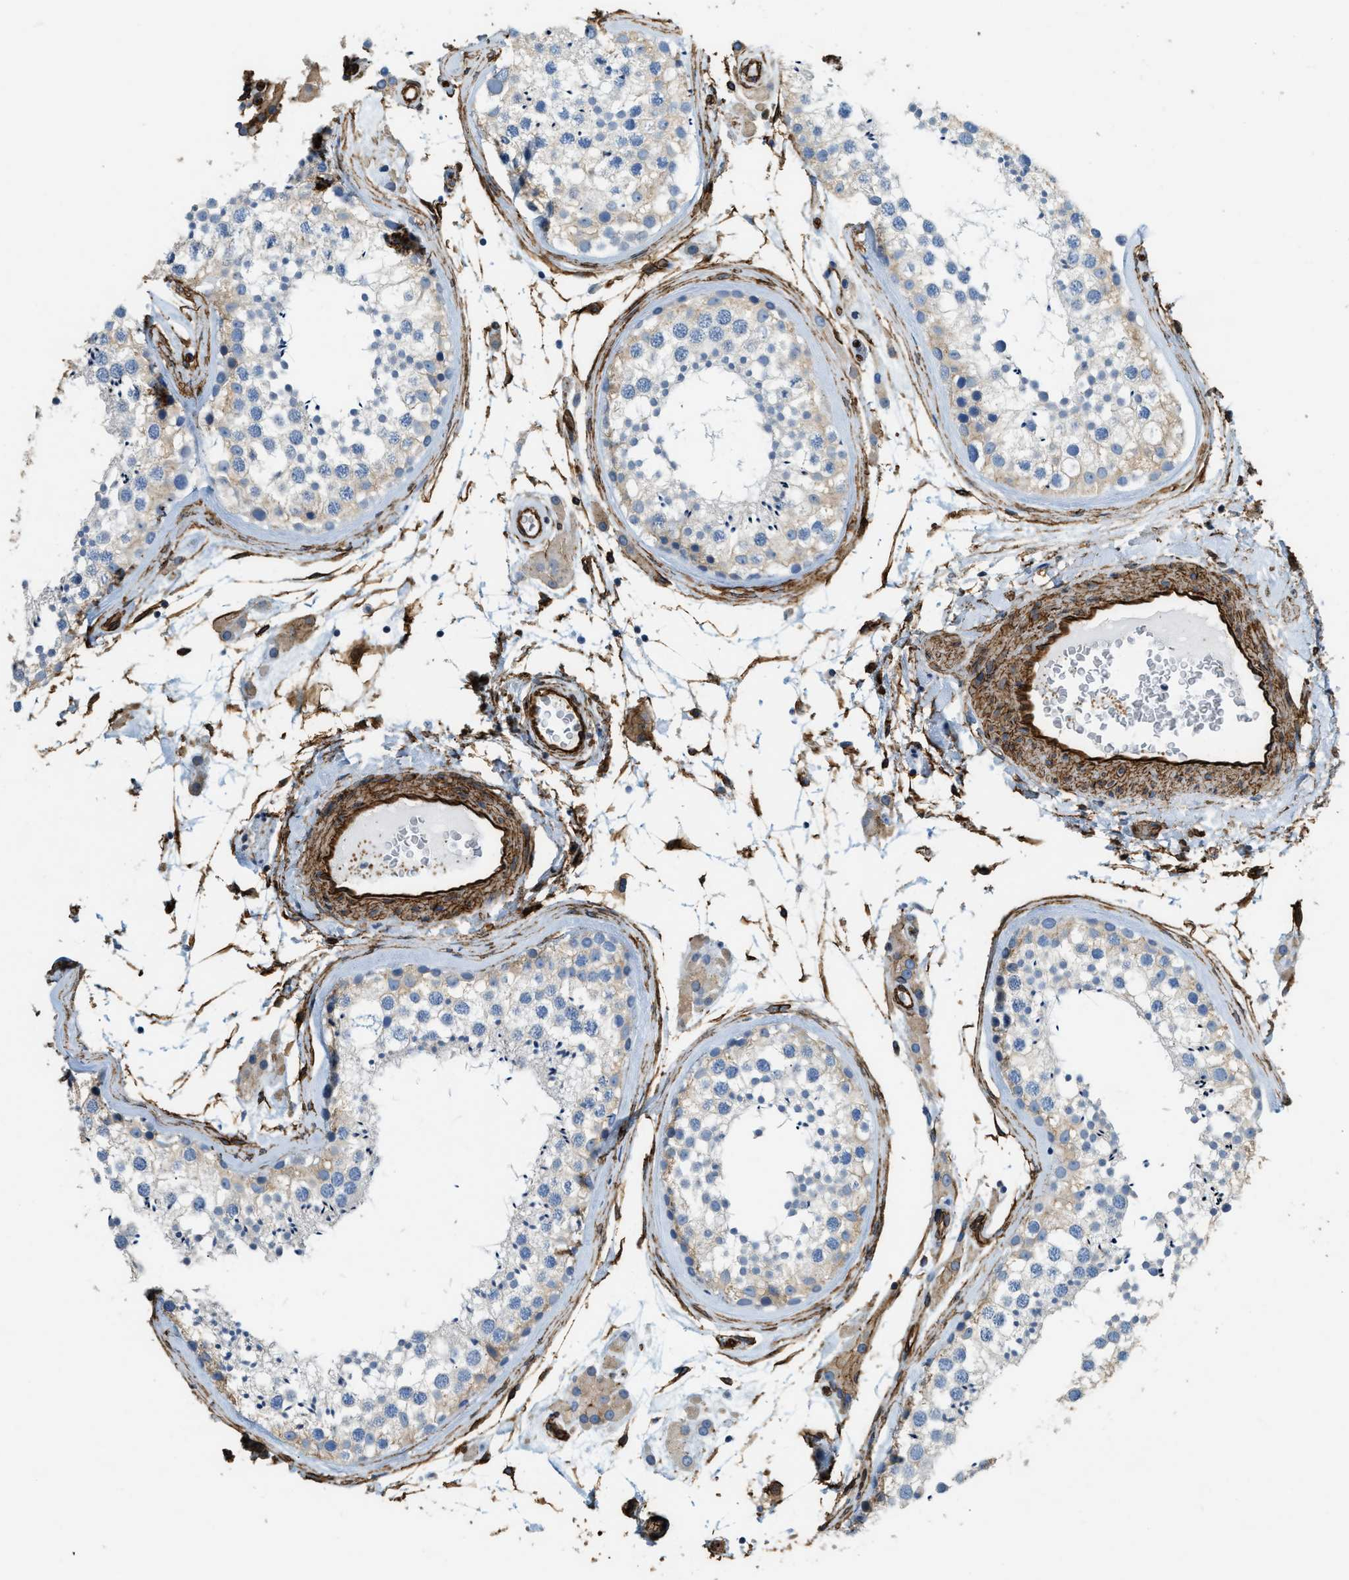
{"staining": {"intensity": "weak", "quantity": "<25%", "location": "cytoplasmic/membranous"}, "tissue": "testis", "cell_type": "Cells in seminiferous ducts", "image_type": "normal", "snomed": [{"axis": "morphology", "description": "Normal tissue, NOS"}, {"axis": "topography", "description": "Testis"}], "caption": "This is an IHC image of unremarkable human testis. There is no staining in cells in seminiferous ducts.", "gene": "TMEM43", "patient": {"sex": "male", "age": 46}}